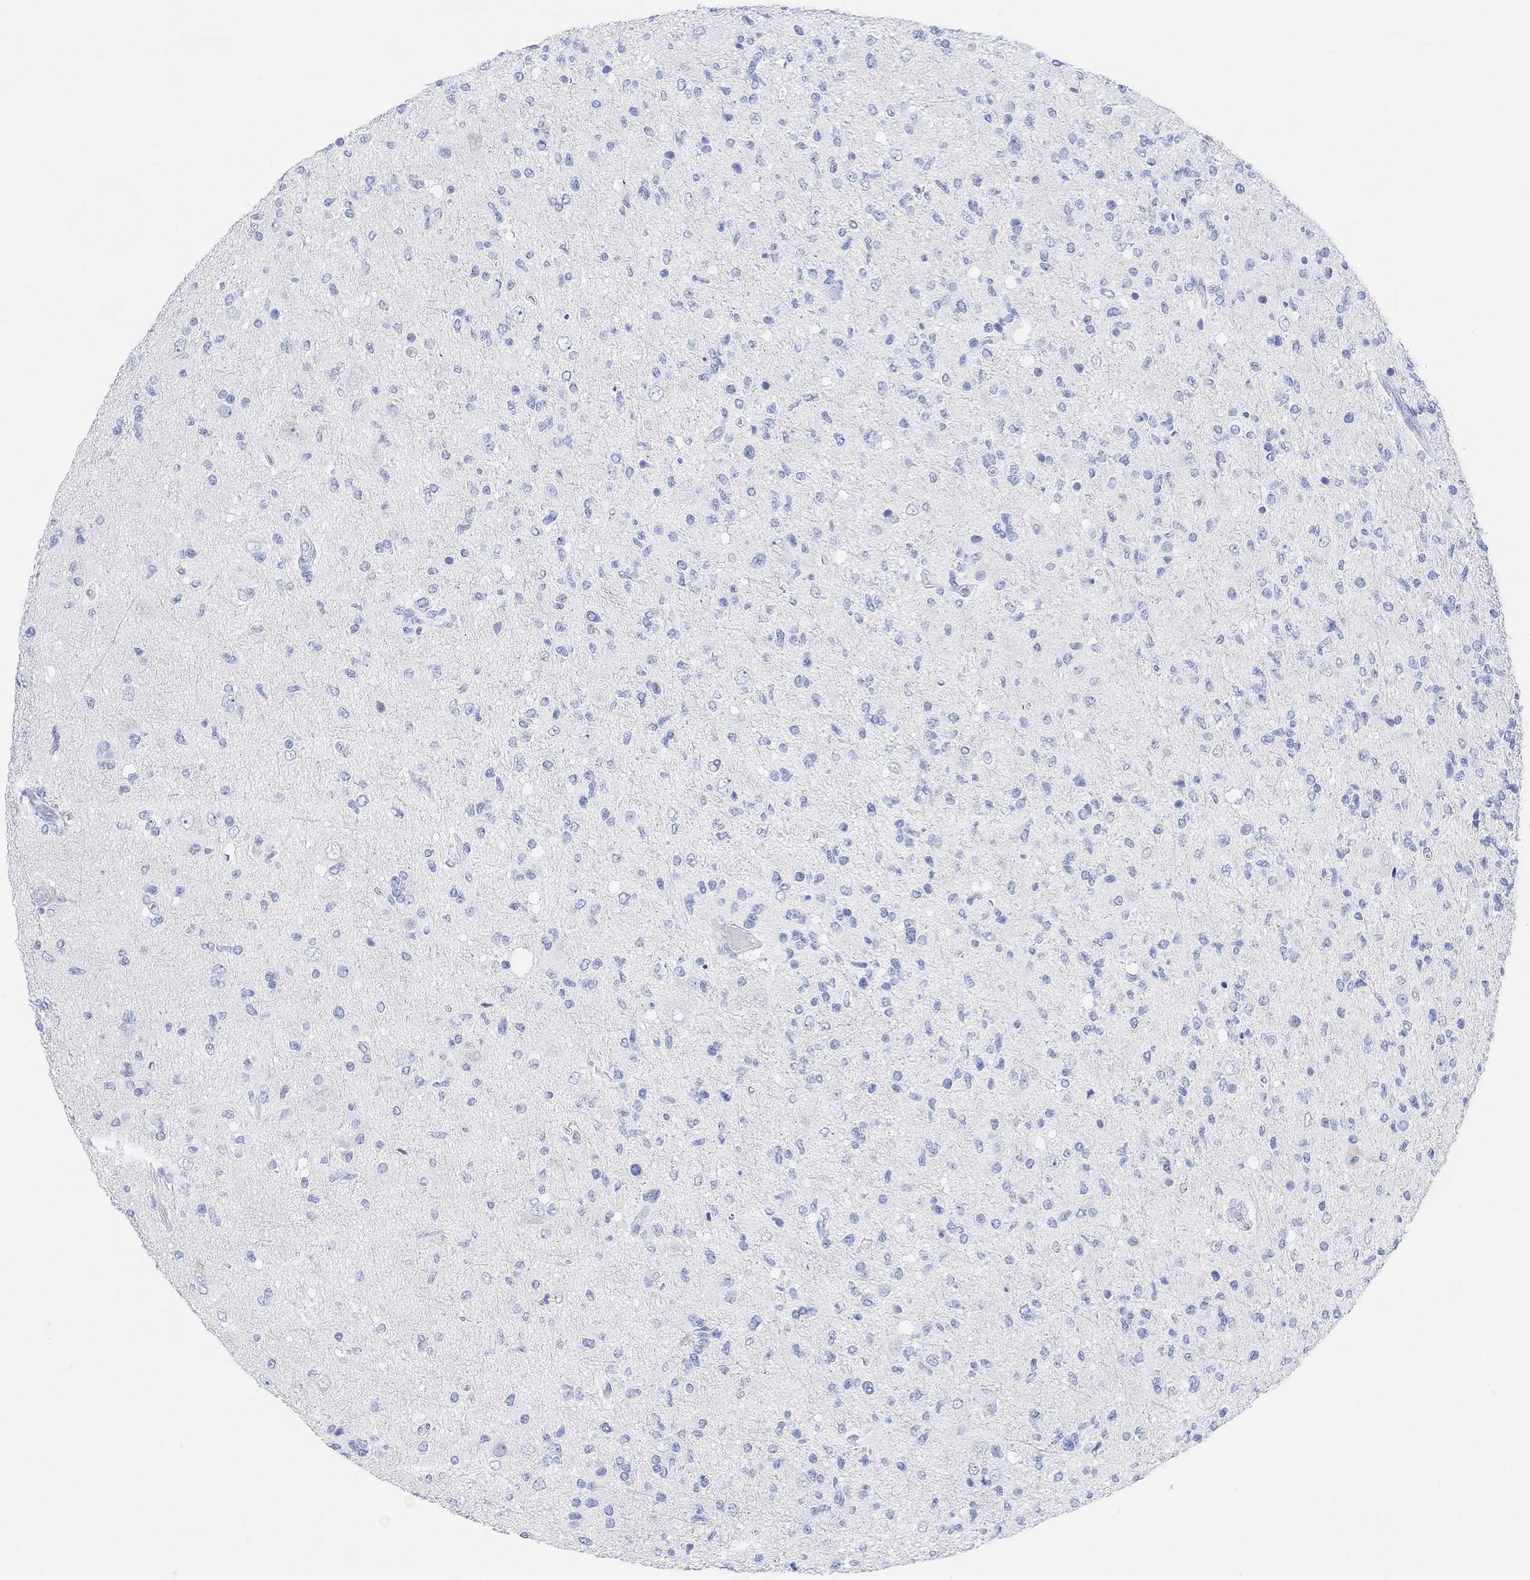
{"staining": {"intensity": "negative", "quantity": "none", "location": "none"}, "tissue": "glioma", "cell_type": "Tumor cells", "image_type": "cancer", "snomed": [{"axis": "morphology", "description": "Glioma, malignant, High grade"}, {"axis": "topography", "description": "Cerebral cortex"}], "caption": "Immunohistochemistry (IHC) image of neoplastic tissue: human malignant glioma (high-grade) stained with DAB (3,3'-diaminobenzidine) exhibits no significant protein positivity in tumor cells. (IHC, brightfield microscopy, high magnification).", "gene": "ENO4", "patient": {"sex": "male", "age": 70}}